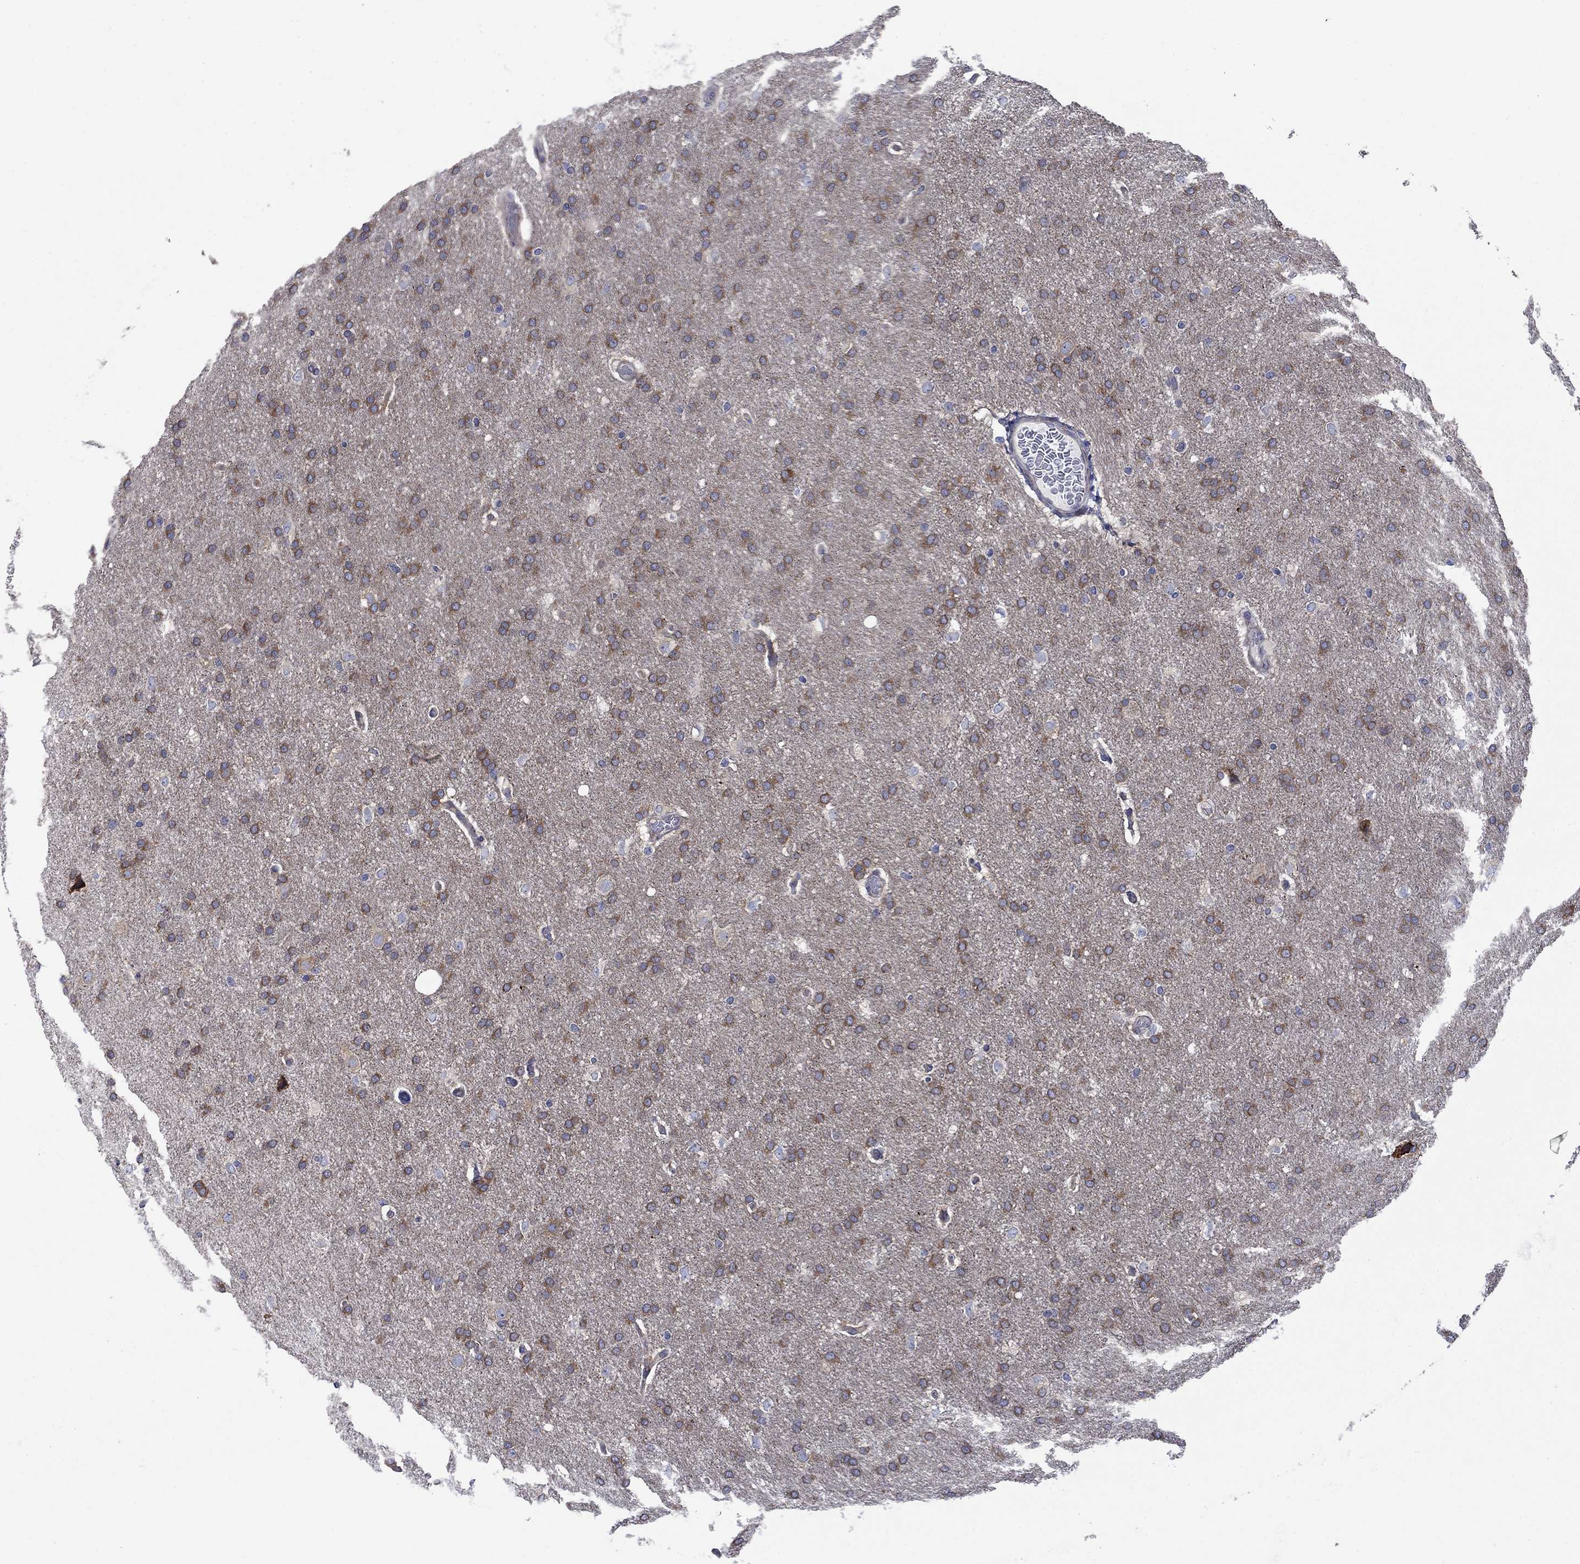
{"staining": {"intensity": "moderate", "quantity": "25%-75%", "location": "cytoplasmic/membranous"}, "tissue": "glioma", "cell_type": "Tumor cells", "image_type": "cancer", "snomed": [{"axis": "morphology", "description": "Glioma, malignant, Low grade"}, {"axis": "topography", "description": "Brain"}], "caption": "A high-resolution photomicrograph shows immunohistochemistry (IHC) staining of glioma, which exhibits moderate cytoplasmic/membranous staining in approximately 25%-75% of tumor cells. Immunohistochemistry (ihc) stains the protein in brown and the nuclei are stained blue.", "gene": "FXR1", "patient": {"sex": "female", "age": 37}}